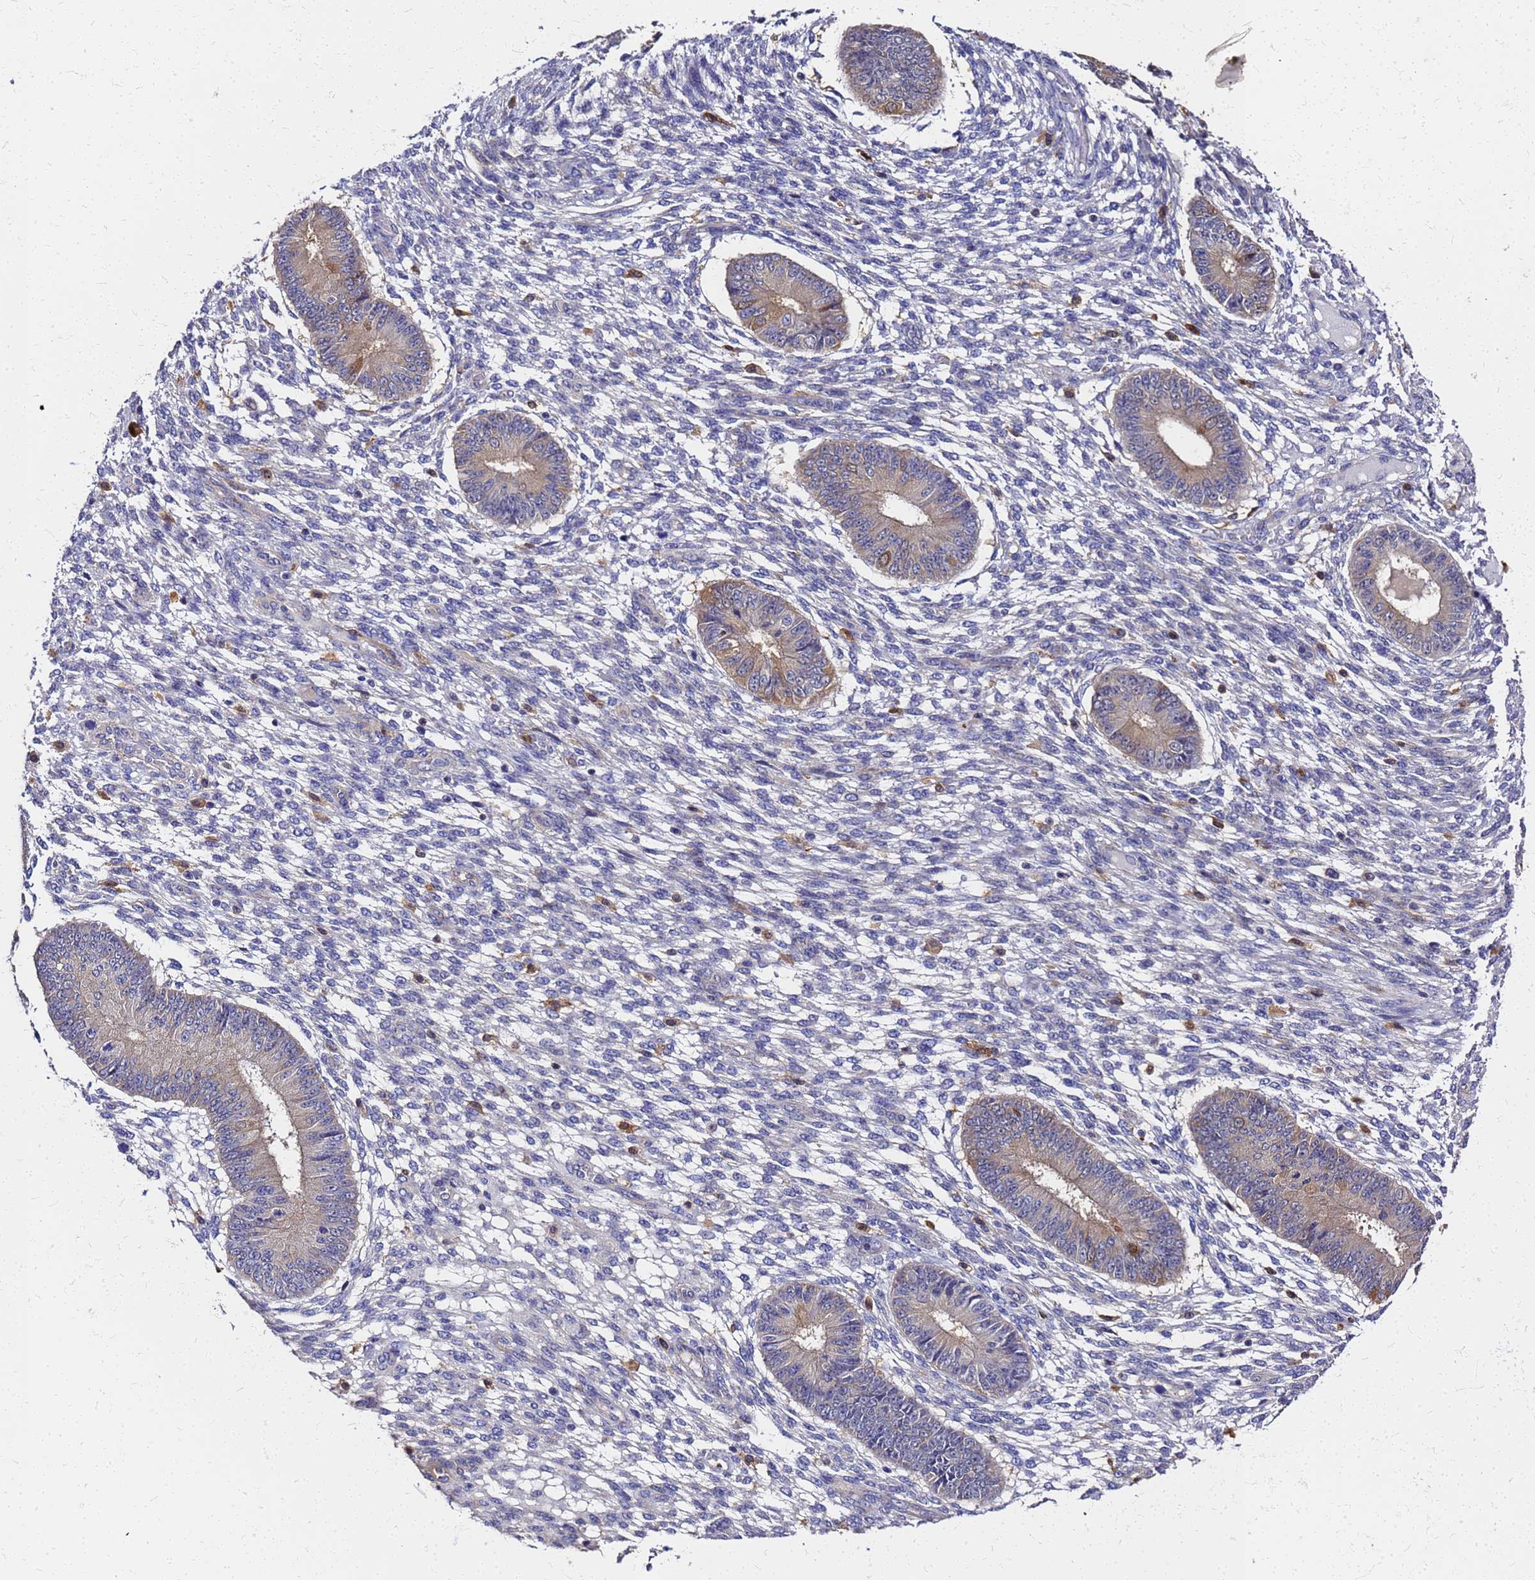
{"staining": {"intensity": "negative", "quantity": "none", "location": "none"}, "tissue": "endometrium", "cell_type": "Cells in endometrial stroma", "image_type": "normal", "snomed": [{"axis": "morphology", "description": "Normal tissue, NOS"}, {"axis": "topography", "description": "Endometrium"}], "caption": "Protein analysis of normal endometrium reveals no significant positivity in cells in endometrial stroma. The staining is performed using DAB brown chromogen with nuclei counter-stained in using hematoxylin.", "gene": "S100A11", "patient": {"sex": "female", "age": 49}}